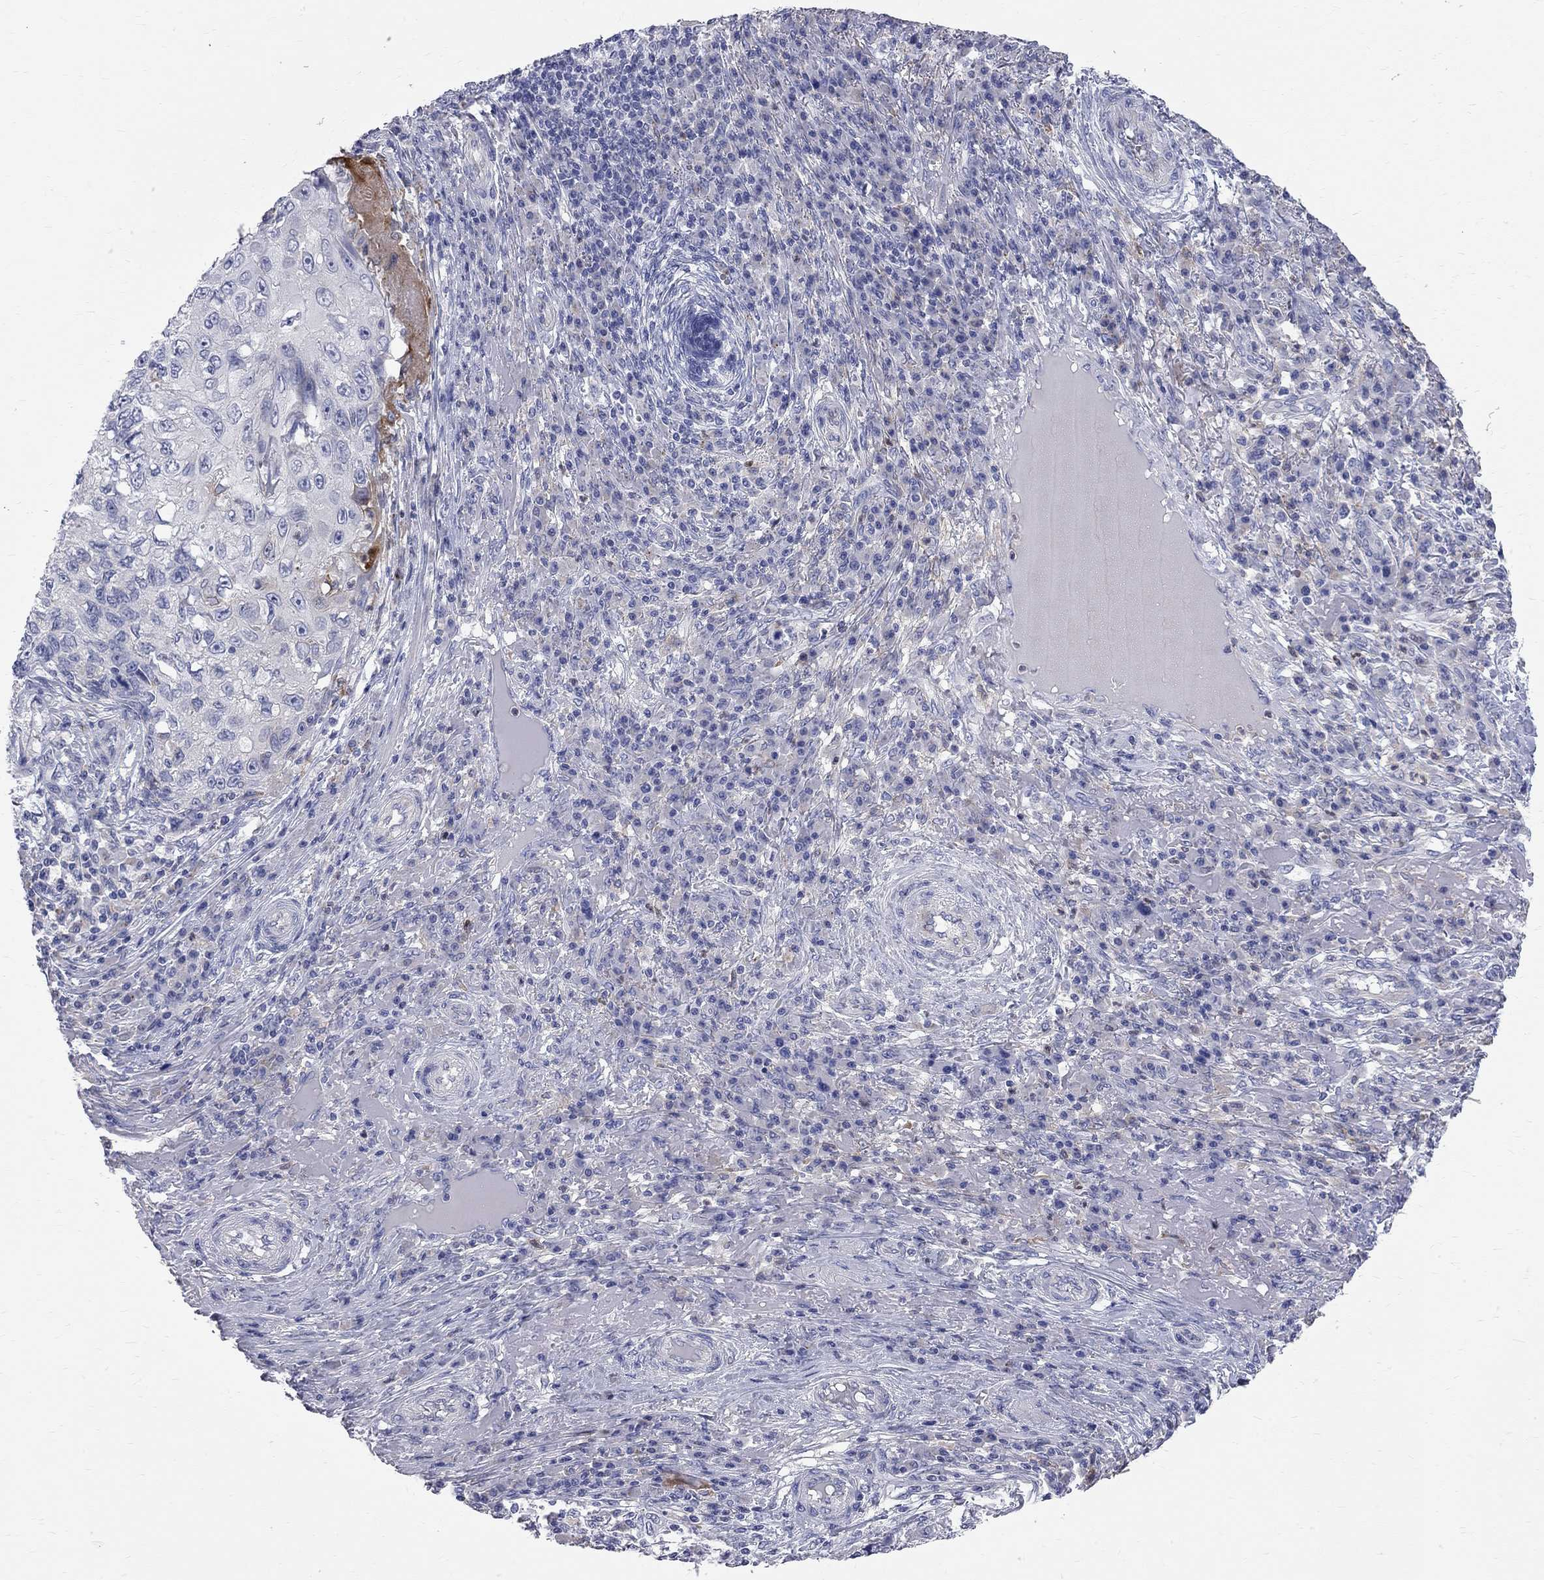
{"staining": {"intensity": "negative", "quantity": "none", "location": "none"}, "tissue": "skin cancer", "cell_type": "Tumor cells", "image_type": "cancer", "snomed": [{"axis": "morphology", "description": "Squamous cell carcinoma, NOS"}, {"axis": "topography", "description": "Skin"}], "caption": "Immunohistochemistry (IHC) micrograph of neoplastic tissue: human skin cancer (squamous cell carcinoma) stained with DAB (3,3'-diaminobenzidine) demonstrates no significant protein positivity in tumor cells.", "gene": "ACSL1", "patient": {"sex": "male", "age": 92}}